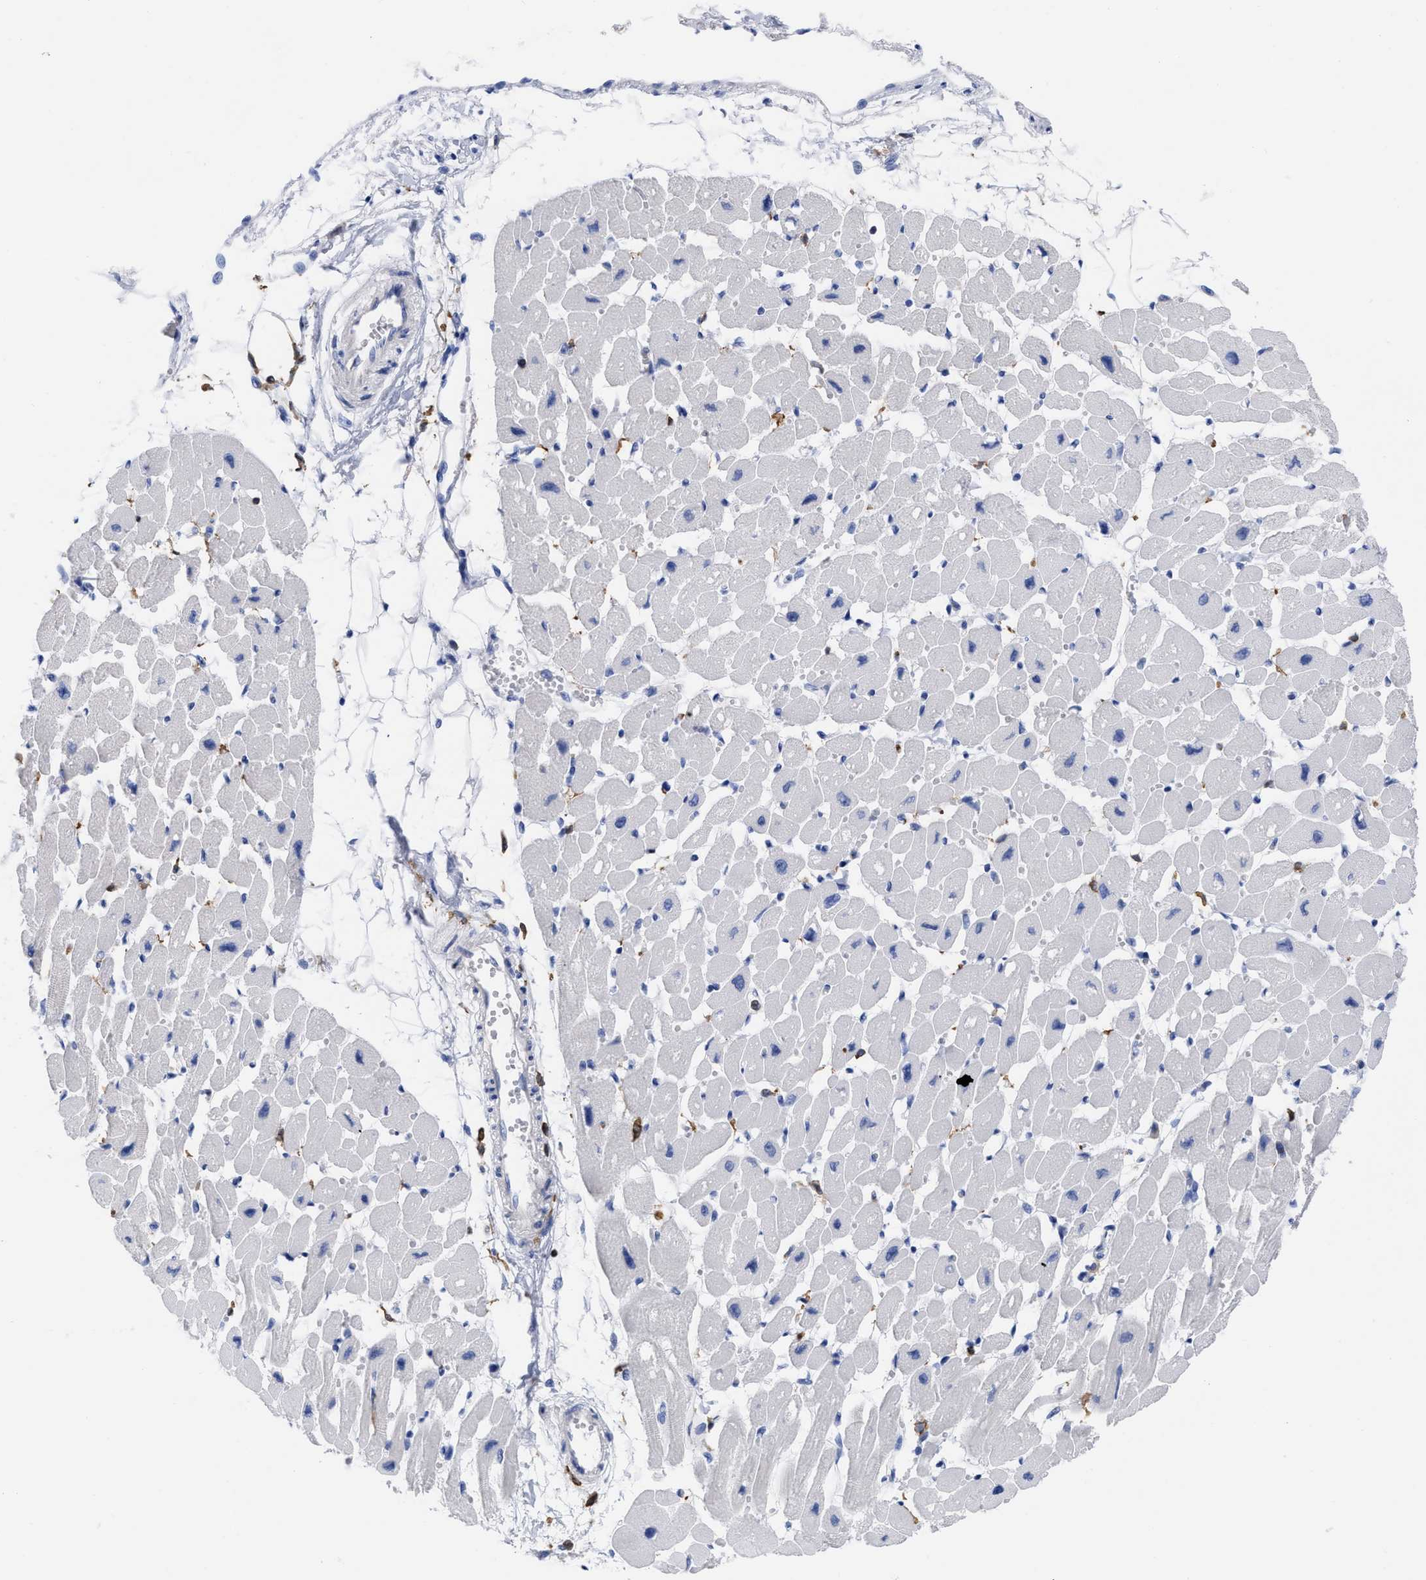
{"staining": {"intensity": "negative", "quantity": "none", "location": "none"}, "tissue": "heart muscle", "cell_type": "Cardiomyocytes", "image_type": "normal", "snomed": [{"axis": "morphology", "description": "Normal tissue, NOS"}, {"axis": "topography", "description": "Heart"}], "caption": "A high-resolution histopathology image shows immunohistochemistry staining of normal heart muscle, which shows no significant expression in cardiomyocytes.", "gene": "HCLS1", "patient": {"sex": "female", "age": 54}}